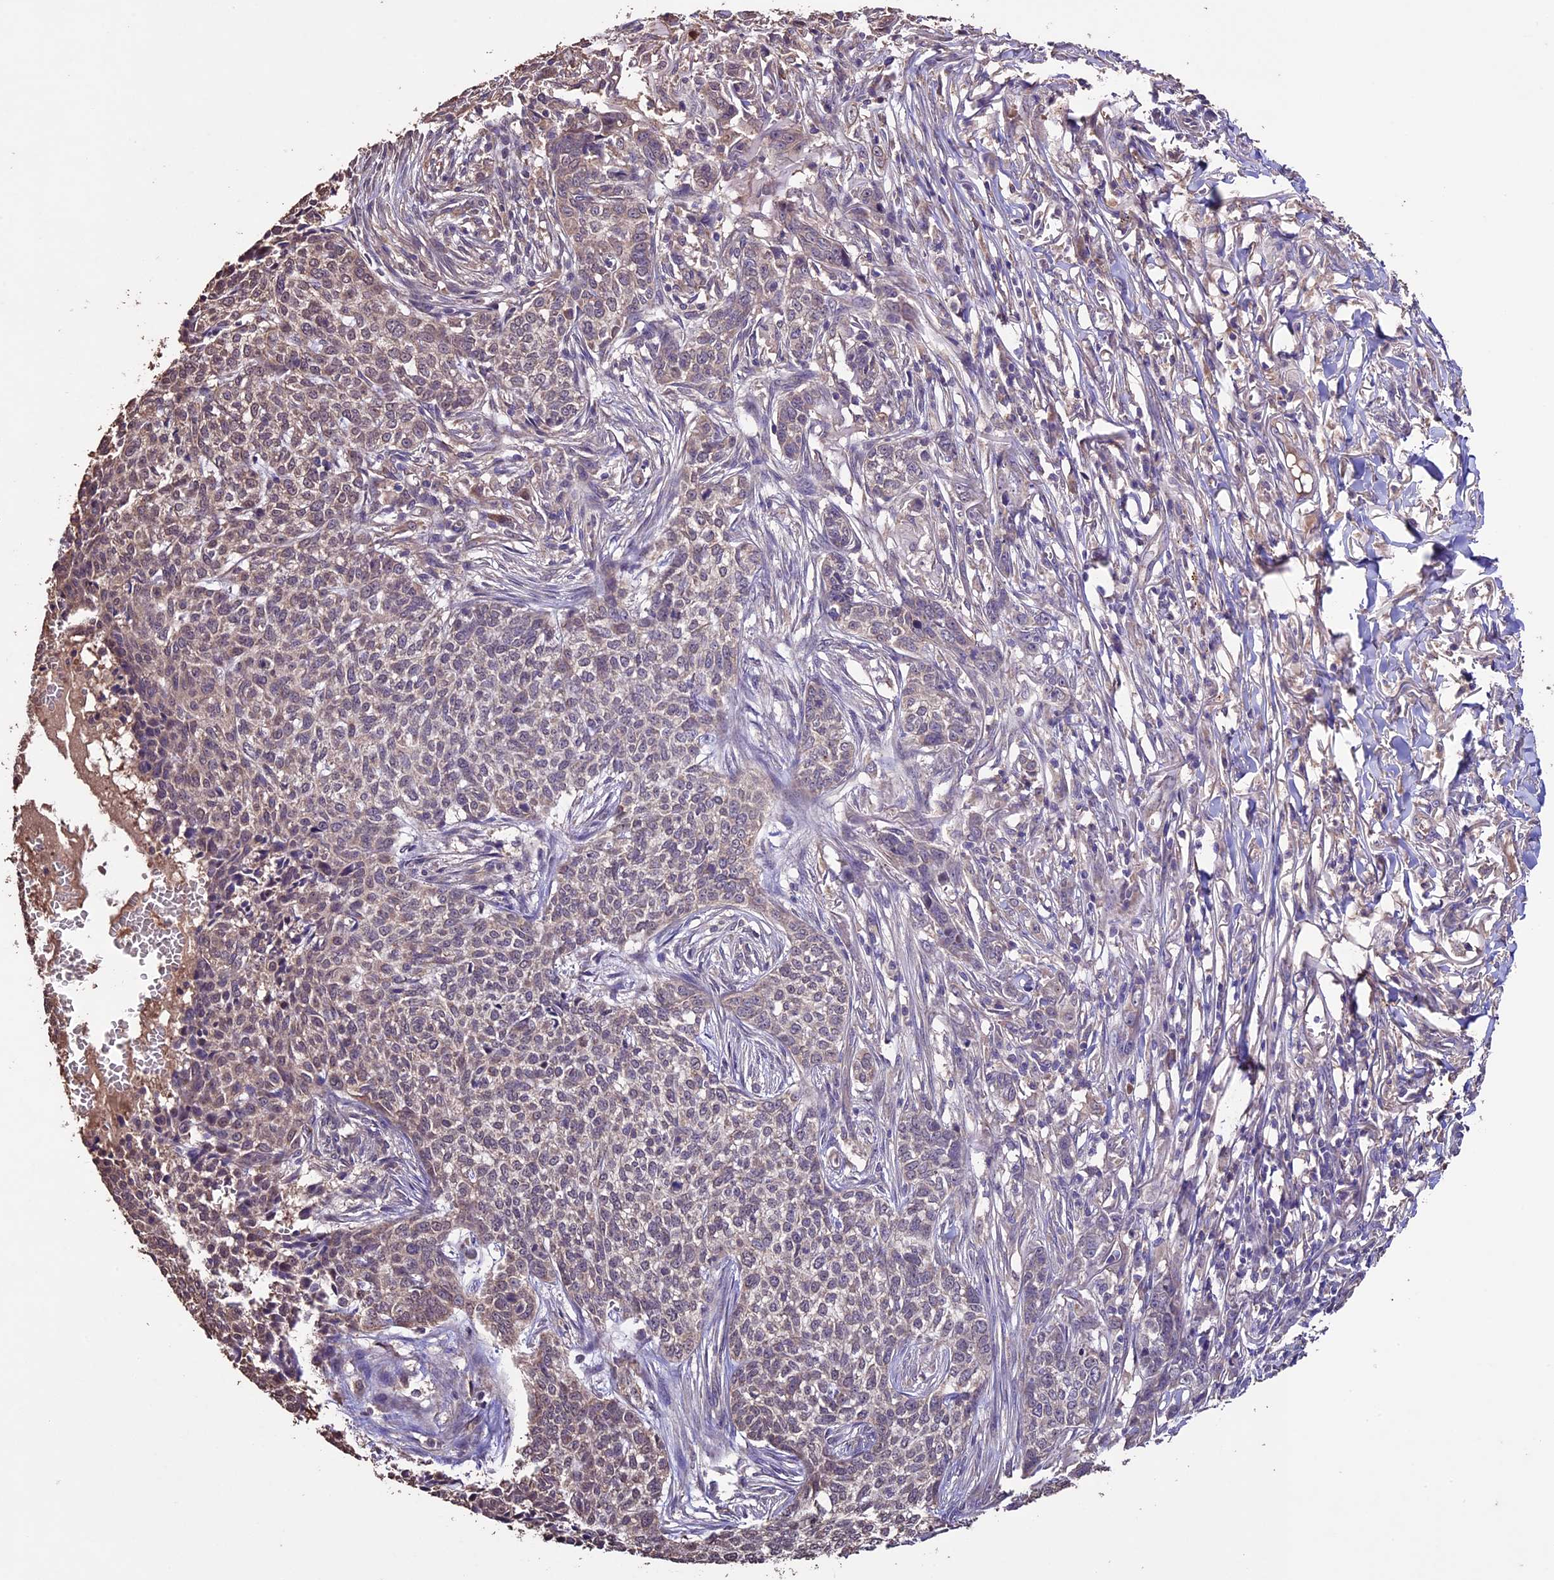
{"staining": {"intensity": "weak", "quantity": "25%-75%", "location": "cytoplasmic/membranous,nuclear"}, "tissue": "skin cancer", "cell_type": "Tumor cells", "image_type": "cancer", "snomed": [{"axis": "morphology", "description": "Basal cell carcinoma"}, {"axis": "topography", "description": "Skin"}], "caption": "Protein staining displays weak cytoplasmic/membranous and nuclear expression in about 25%-75% of tumor cells in skin cancer. The protein is stained brown, and the nuclei are stained in blue (DAB (3,3'-diaminobenzidine) IHC with brightfield microscopy, high magnification).", "gene": "DIS3L", "patient": {"sex": "male", "age": 85}}